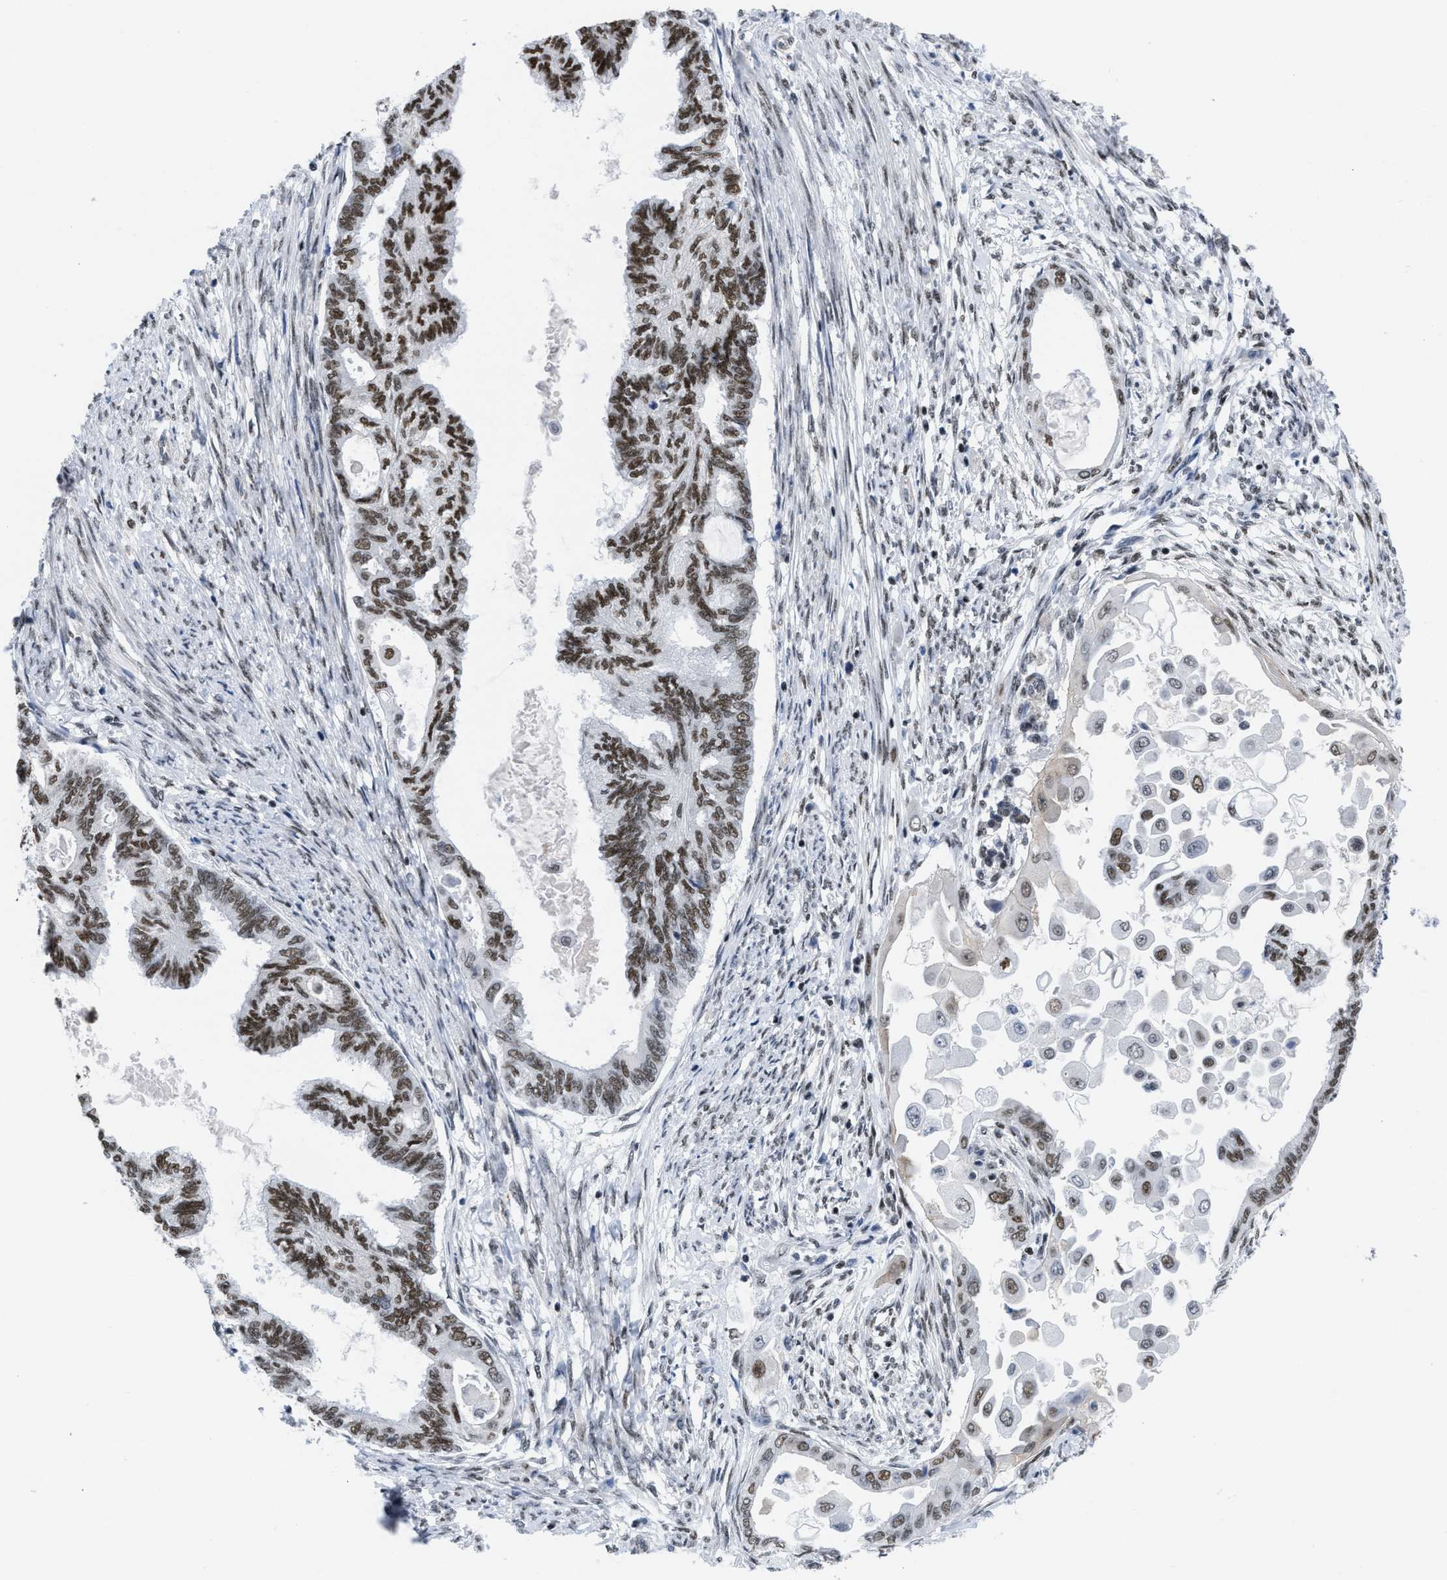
{"staining": {"intensity": "moderate", "quantity": ">75%", "location": "nuclear"}, "tissue": "cervical cancer", "cell_type": "Tumor cells", "image_type": "cancer", "snomed": [{"axis": "morphology", "description": "Normal tissue, NOS"}, {"axis": "morphology", "description": "Adenocarcinoma, NOS"}, {"axis": "topography", "description": "Cervix"}, {"axis": "topography", "description": "Endometrium"}], "caption": "Adenocarcinoma (cervical) stained for a protein (brown) demonstrates moderate nuclear positive staining in approximately >75% of tumor cells.", "gene": "MIER1", "patient": {"sex": "female", "age": 86}}